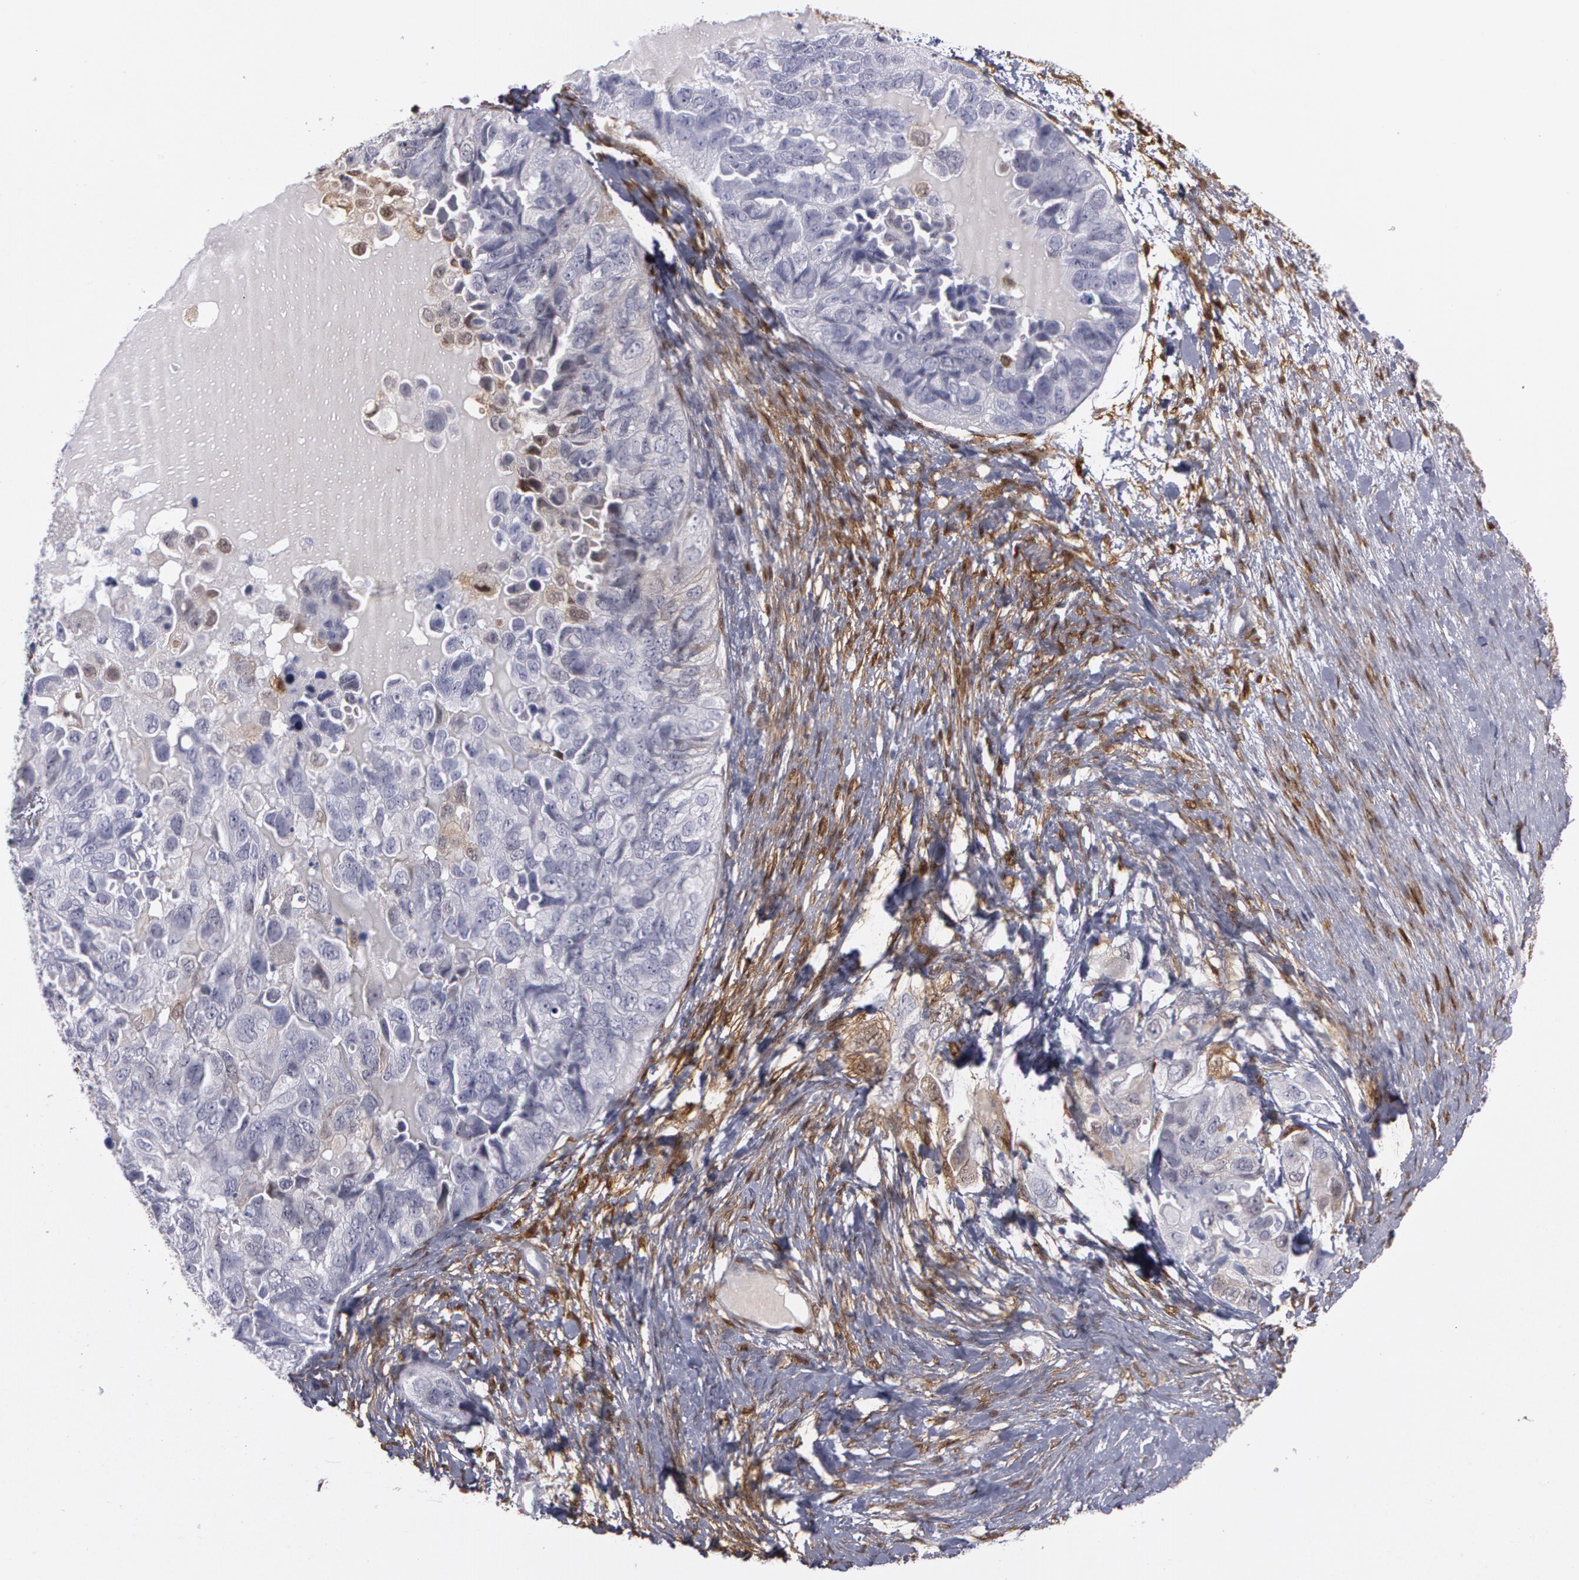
{"staining": {"intensity": "strong", "quantity": "25%-75%", "location": "cytoplasmic/membranous,nuclear"}, "tissue": "ovarian cancer", "cell_type": "Tumor cells", "image_type": "cancer", "snomed": [{"axis": "morphology", "description": "Cystadenocarcinoma, serous, NOS"}, {"axis": "topography", "description": "Ovary"}], "caption": "A high amount of strong cytoplasmic/membranous and nuclear staining is seen in approximately 25%-75% of tumor cells in serous cystadenocarcinoma (ovarian) tissue. (Stains: DAB in brown, nuclei in blue, Microscopy: brightfield microscopy at high magnification).", "gene": "TAGLN", "patient": {"sex": "female", "age": 82}}